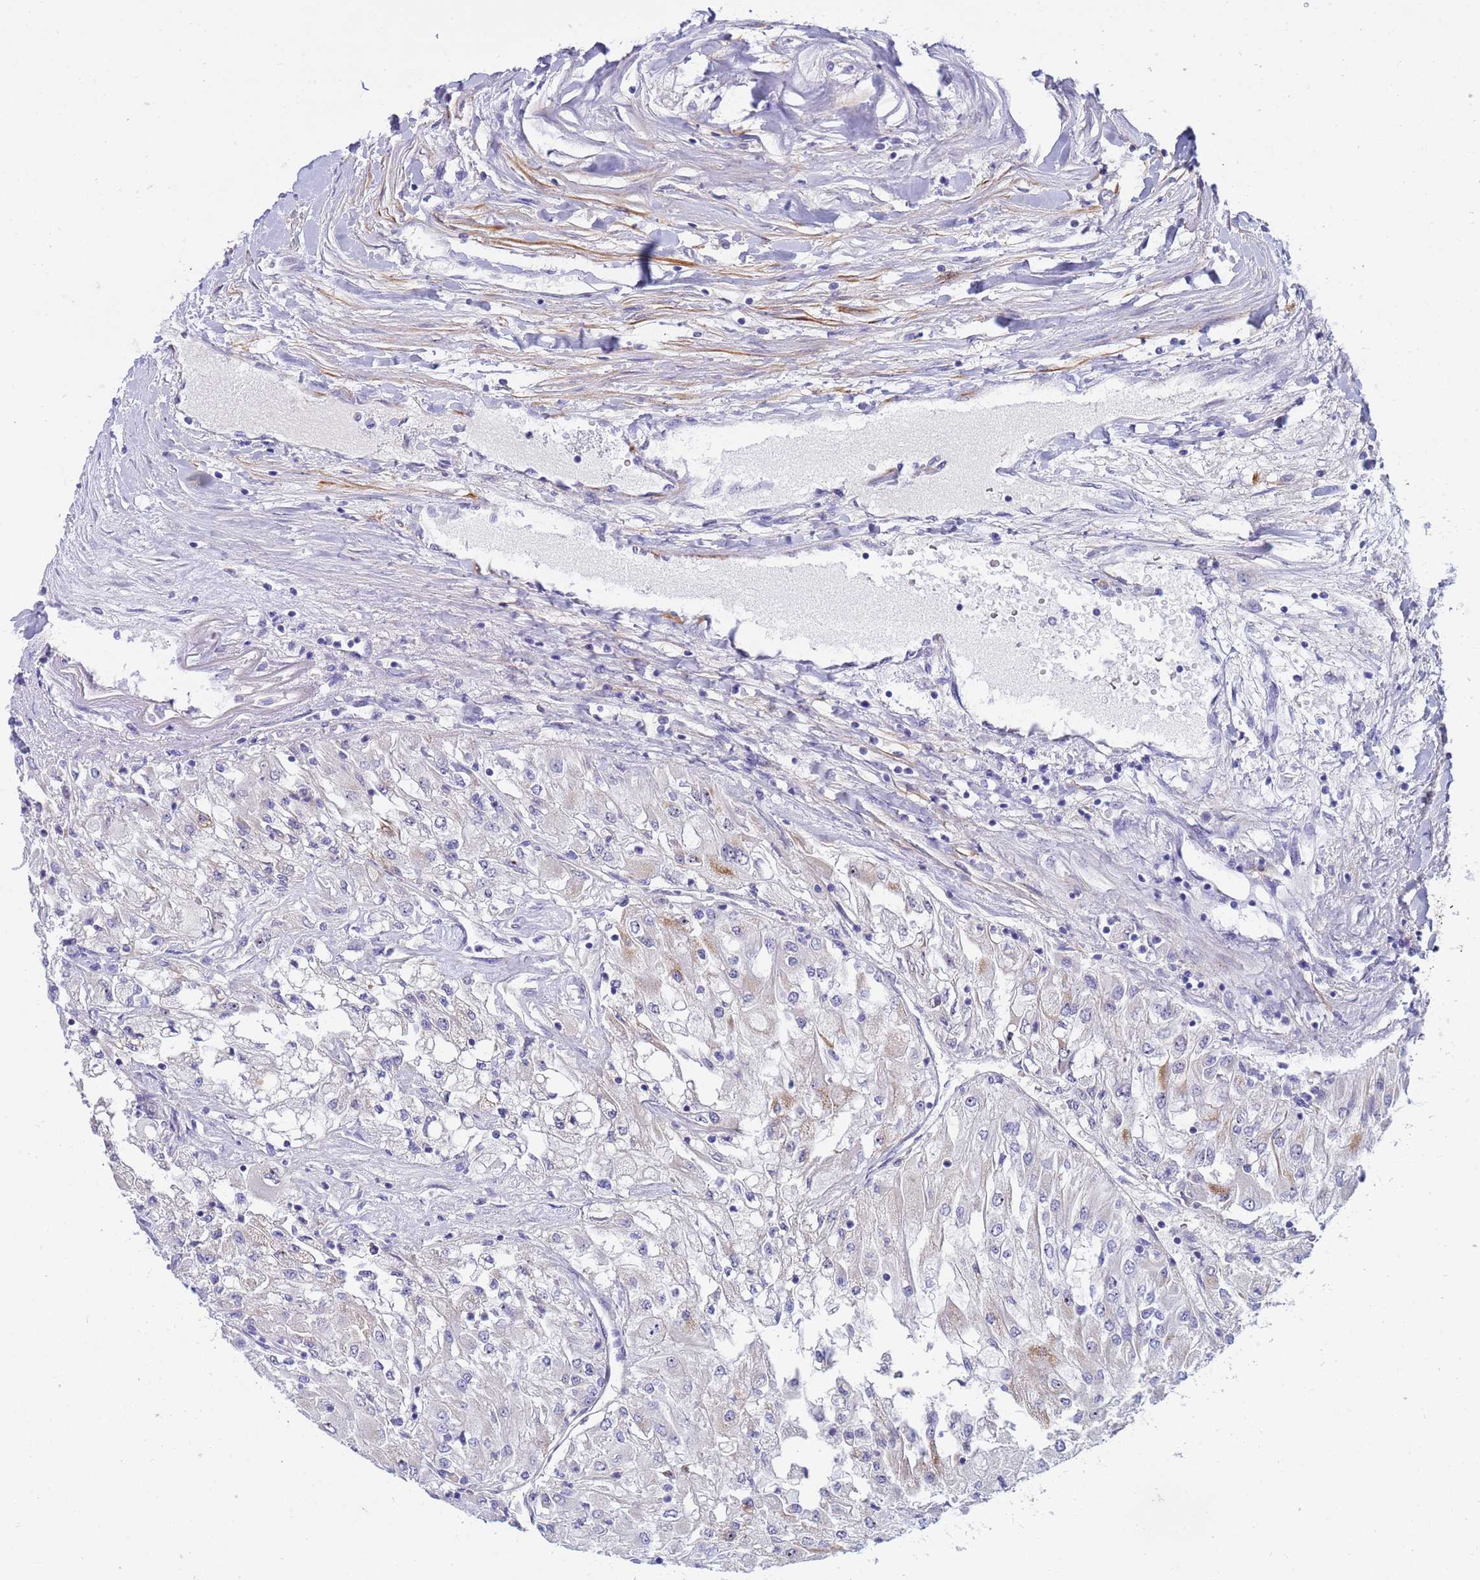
{"staining": {"intensity": "weak", "quantity": "<25%", "location": "cytoplasmic/membranous"}, "tissue": "renal cancer", "cell_type": "Tumor cells", "image_type": "cancer", "snomed": [{"axis": "morphology", "description": "Adenocarcinoma, NOS"}, {"axis": "topography", "description": "Kidney"}], "caption": "Tumor cells are negative for protein expression in human adenocarcinoma (renal).", "gene": "LRATD1", "patient": {"sex": "male", "age": 80}}